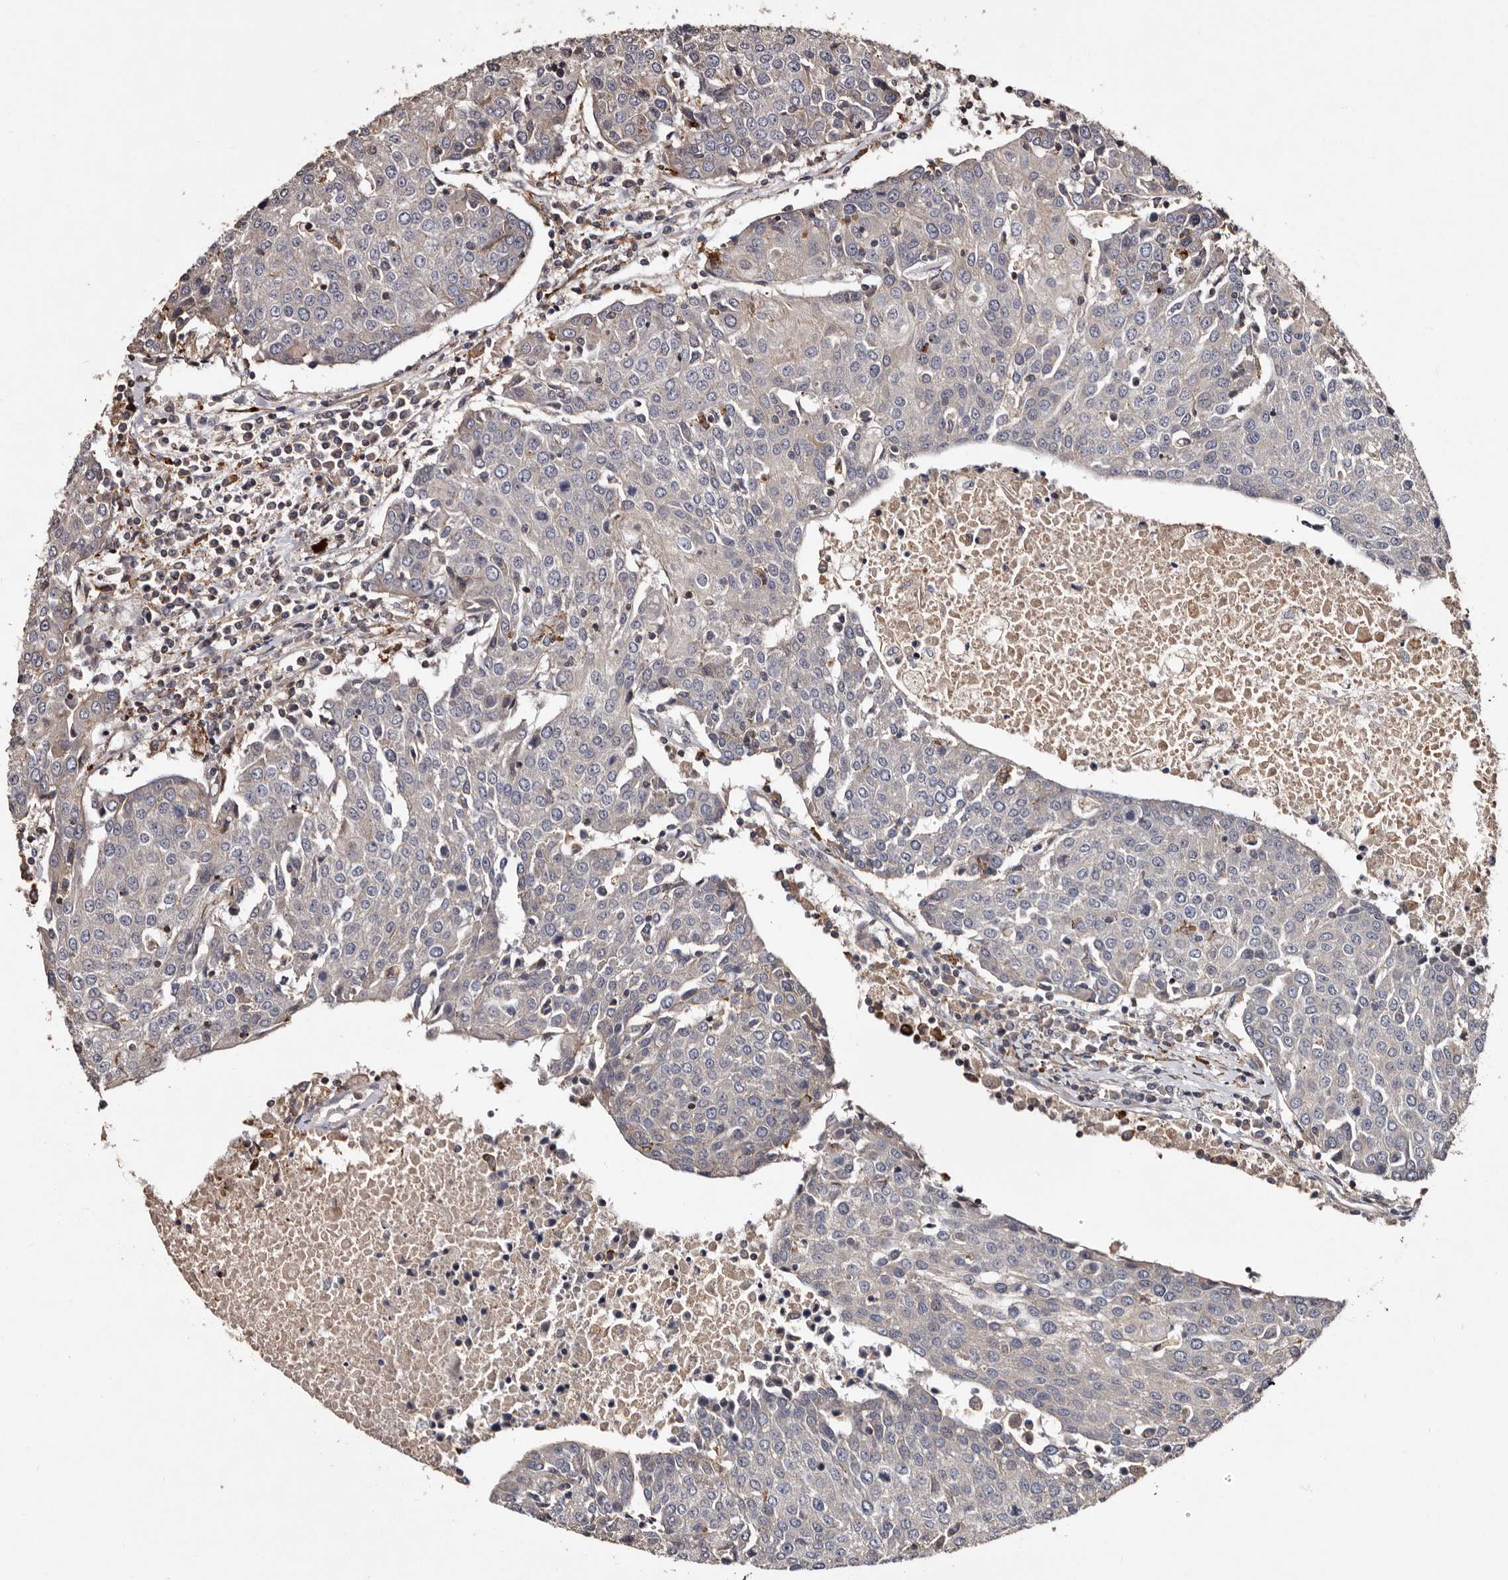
{"staining": {"intensity": "negative", "quantity": "none", "location": "none"}, "tissue": "urothelial cancer", "cell_type": "Tumor cells", "image_type": "cancer", "snomed": [{"axis": "morphology", "description": "Urothelial carcinoma, High grade"}, {"axis": "topography", "description": "Urinary bladder"}], "caption": "High power microscopy image of an immunohistochemistry (IHC) histopathology image of urothelial carcinoma (high-grade), revealing no significant expression in tumor cells. (IHC, brightfield microscopy, high magnification).", "gene": "PRKD3", "patient": {"sex": "female", "age": 85}}